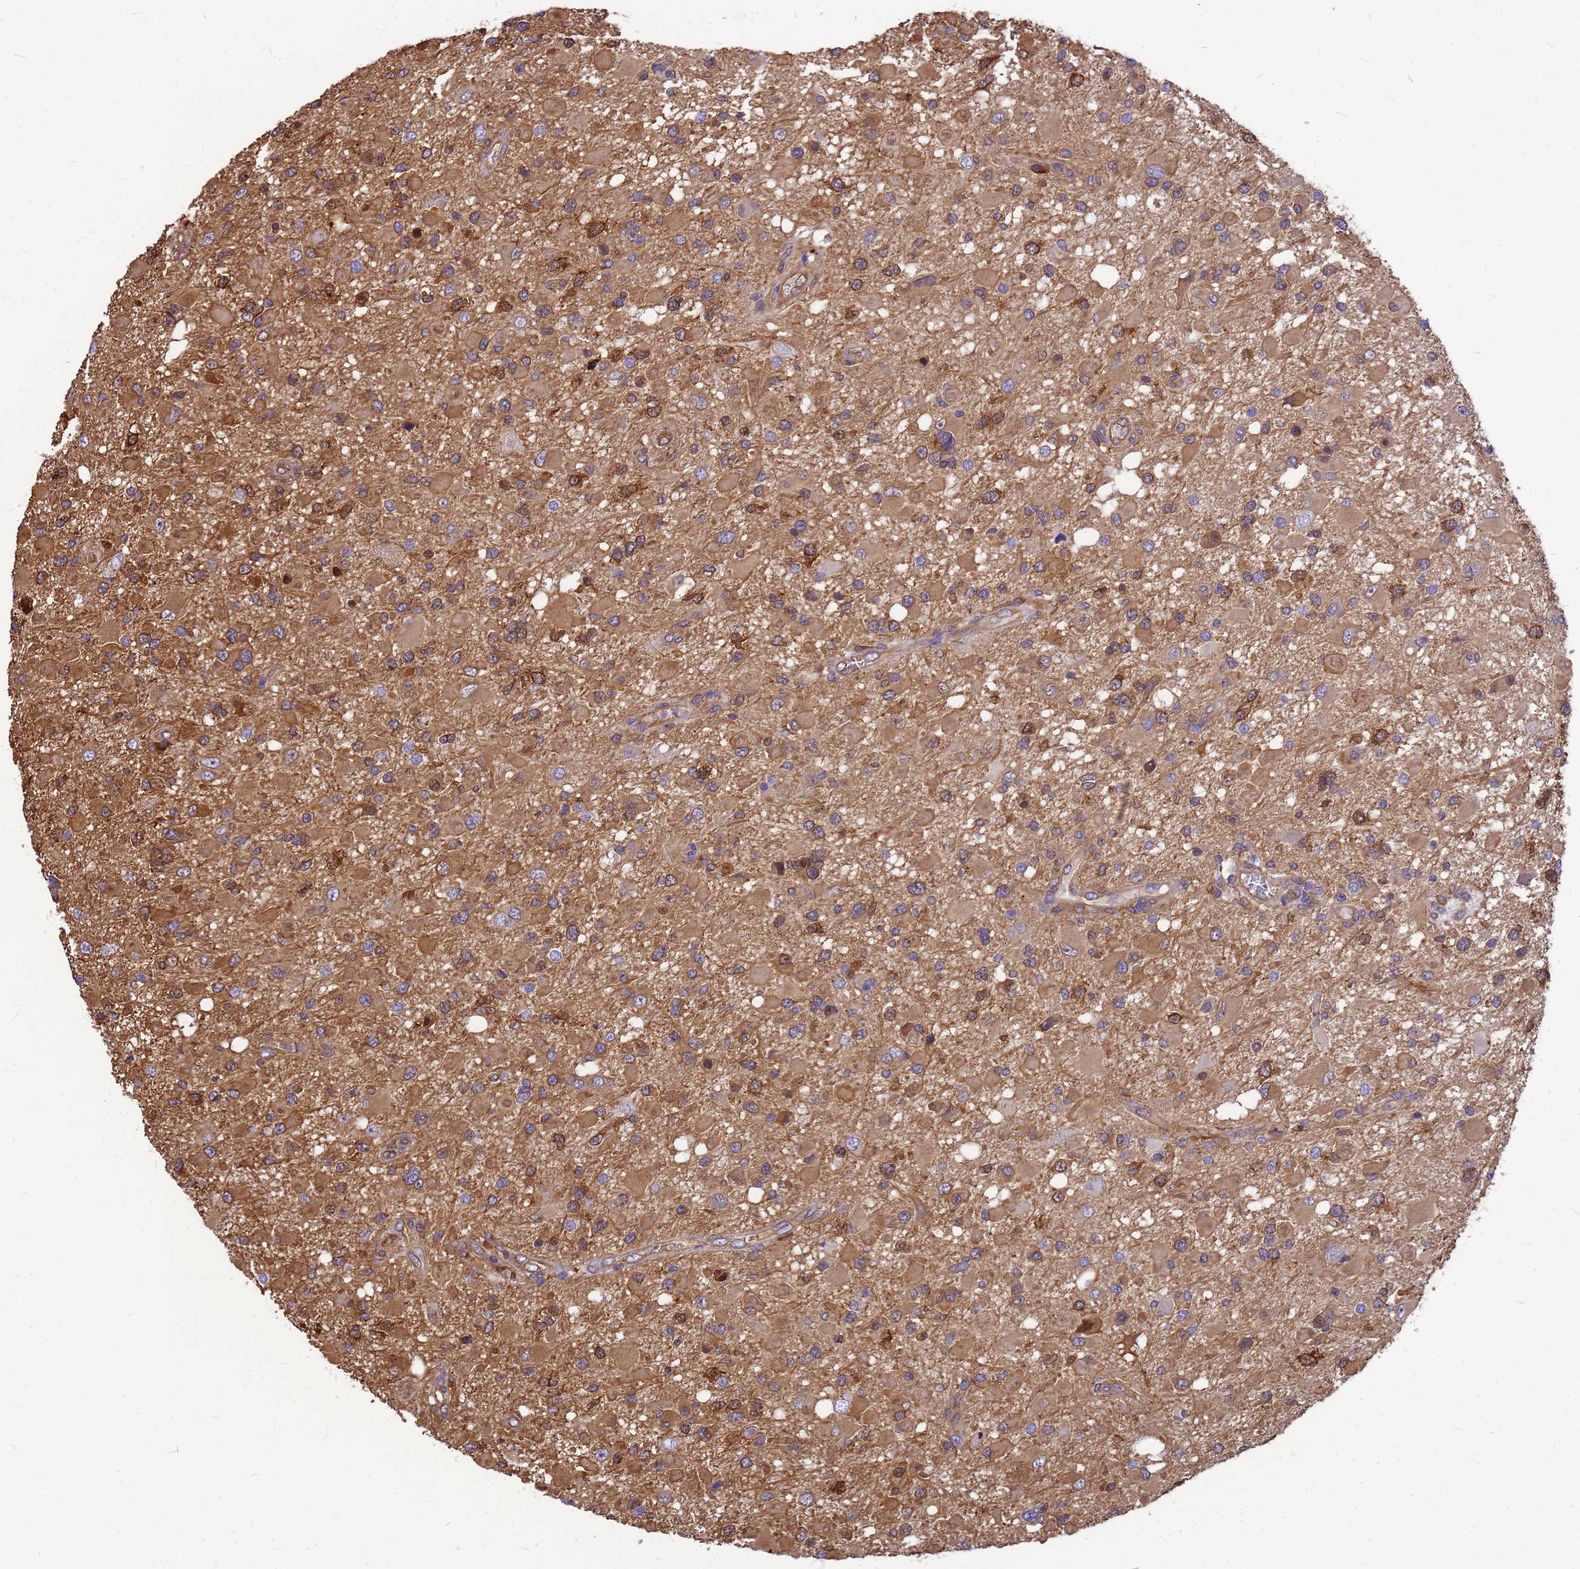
{"staining": {"intensity": "moderate", "quantity": ">75%", "location": "cytoplasmic/membranous"}, "tissue": "glioma", "cell_type": "Tumor cells", "image_type": "cancer", "snomed": [{"axis": "morphology", "description": "Glioma, malignant, High grade"}, {"axis": "topography", "description": "Brain"}], "caption": "A photomicrograph of glioma stained for a protein exhibits moderate cytoplasmic/membranous brown staining in tumor cells. (Brightfield microscopy of DAB IHC at high magnification).", "gene": "GID4", "patient": {"sex": "male", "age": 53}}